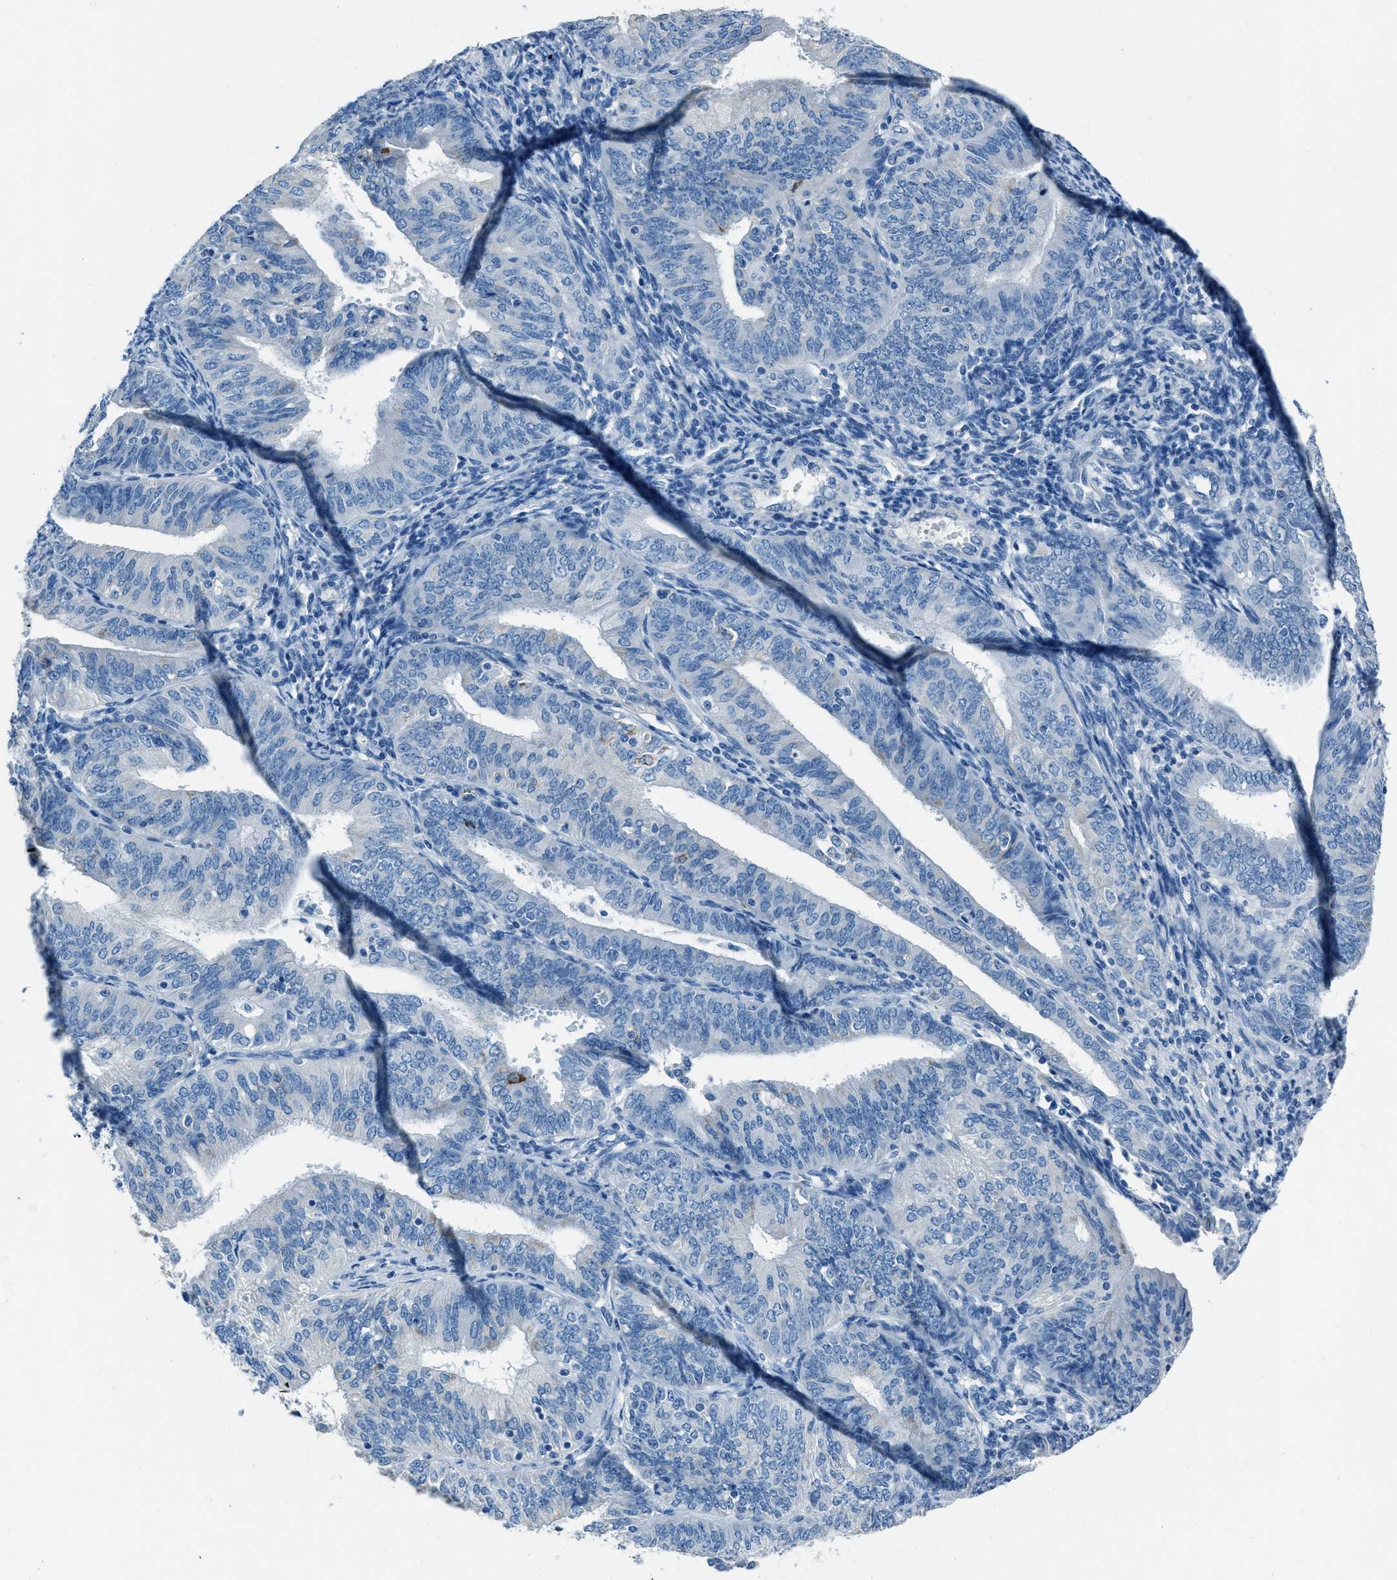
{"staining": {"intensity": "negative", "quantity": "none", "location": "none"}, "tissue": "endometrial cancer", "cell_type": "Tumor cells", "image_type": "cancer", "snomed": [{"axis": "morphology", "description": "Adenocarcinoma, NOS"}, {"axis": "topography", "description": "Endometrium"}], "caption": "The IHC image has no significant expression in tumor cells of endometrial adenocarcinoma tissue.", "gene": "AMACR", "patient": {"sex": "female", "age": 58}}